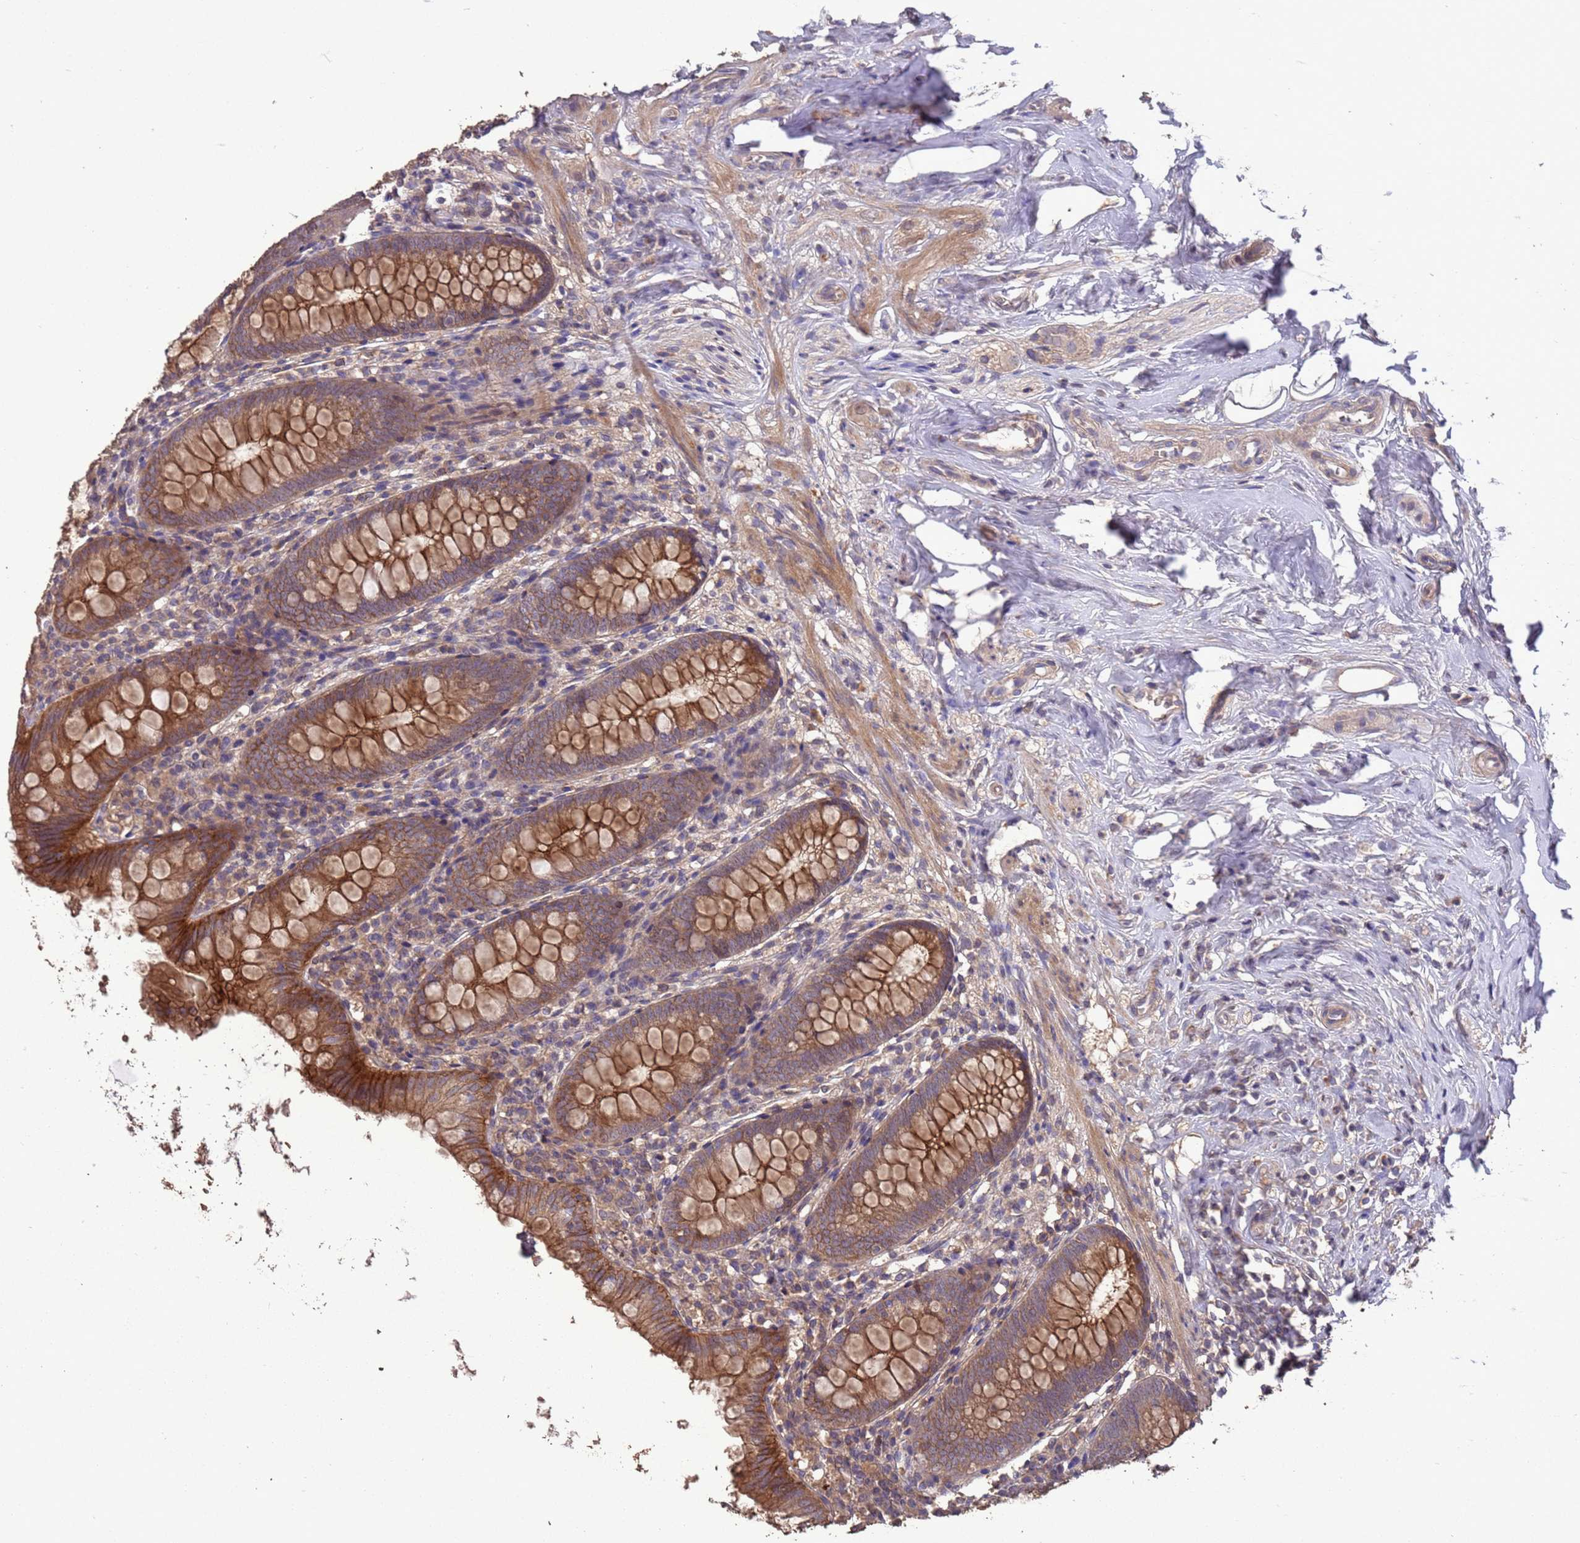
{"staining": {"intensity": "moderate", "quantity": ">75%", "location": "cytoplasmic/membranous"}, "tissue": "appendix", "cell_type": "Glandular cells", "image_type": "normal", "snomed": [{"axis": "morphology", "description": "Normal tissue, NOS"}, {"axis": "topography", "description": "Appendix"}], "caption": "IHC (DAB (3,3'-diaminobenzidine)) staining of benign appendix displays moderate cytoplasmic/membranous protein expression in about >75% of glandular cells.", "gene": "SLC9B2", "patient": {"sex": "female", "age": 51}}